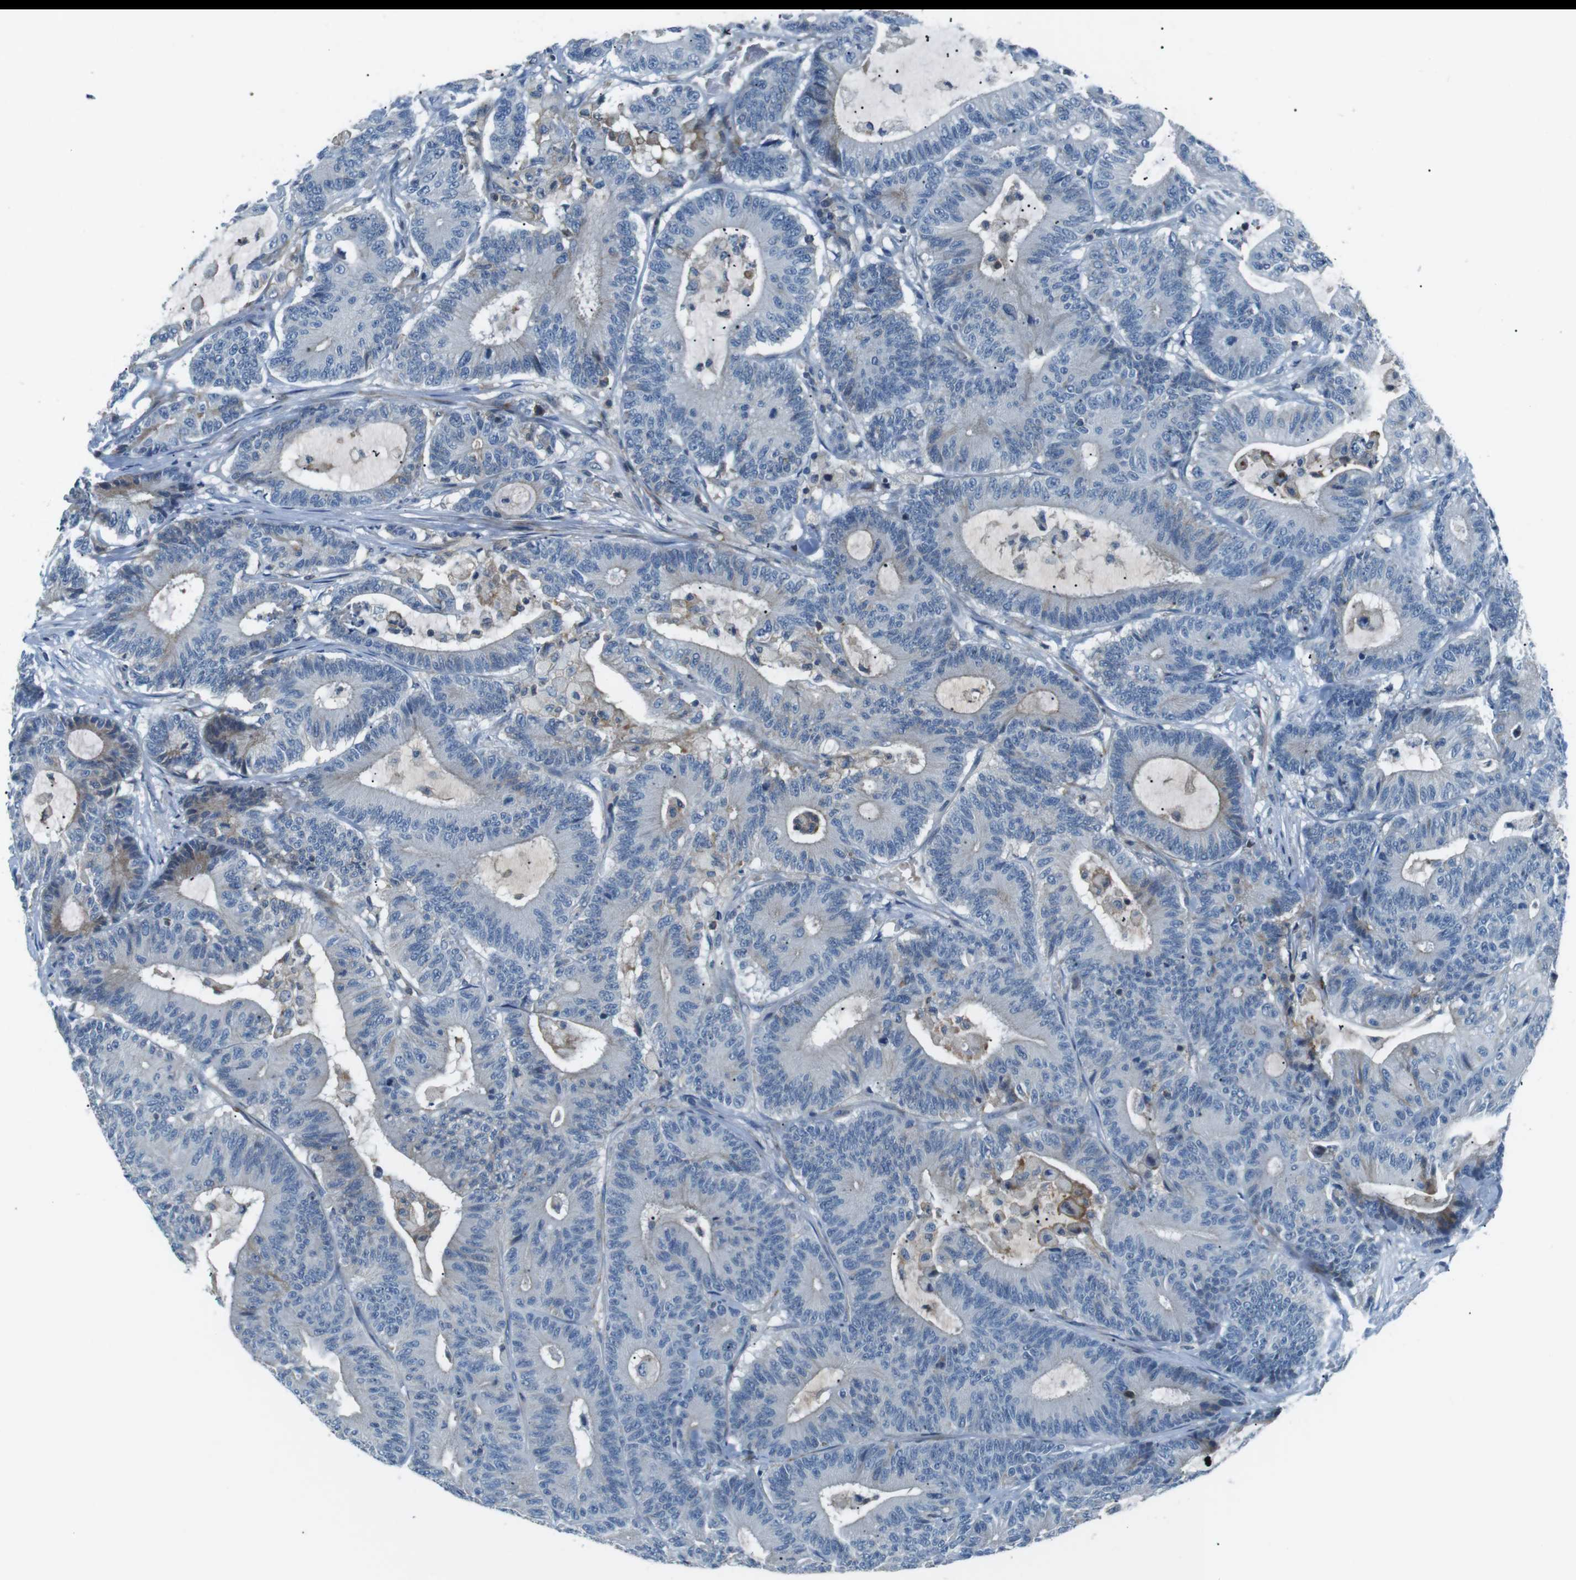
{"staining": {"intensity": "weak", "quantity": "<25%", "location": "cytoplasmic/membranous"}, "tissue": "colorectal cancer", "cell_type": "Tumor cells", "image_type": "cancer", "snomed": [{"axis": "morphology", "description": "Adenocarcinoma, NOS"}, {"axis": "topography", "description": "Colon"}], "caption": "The IHC image has no significant positivity in tumor cells of adenocarcinoma (colorectal) tissue. (DAB (3,3'-diaminobenzidine) immunohistochemistry (IHC) with hematoxylin counter stain).", "gene": "ARVCF", "patient": {"sex": "female", "age": 84}}